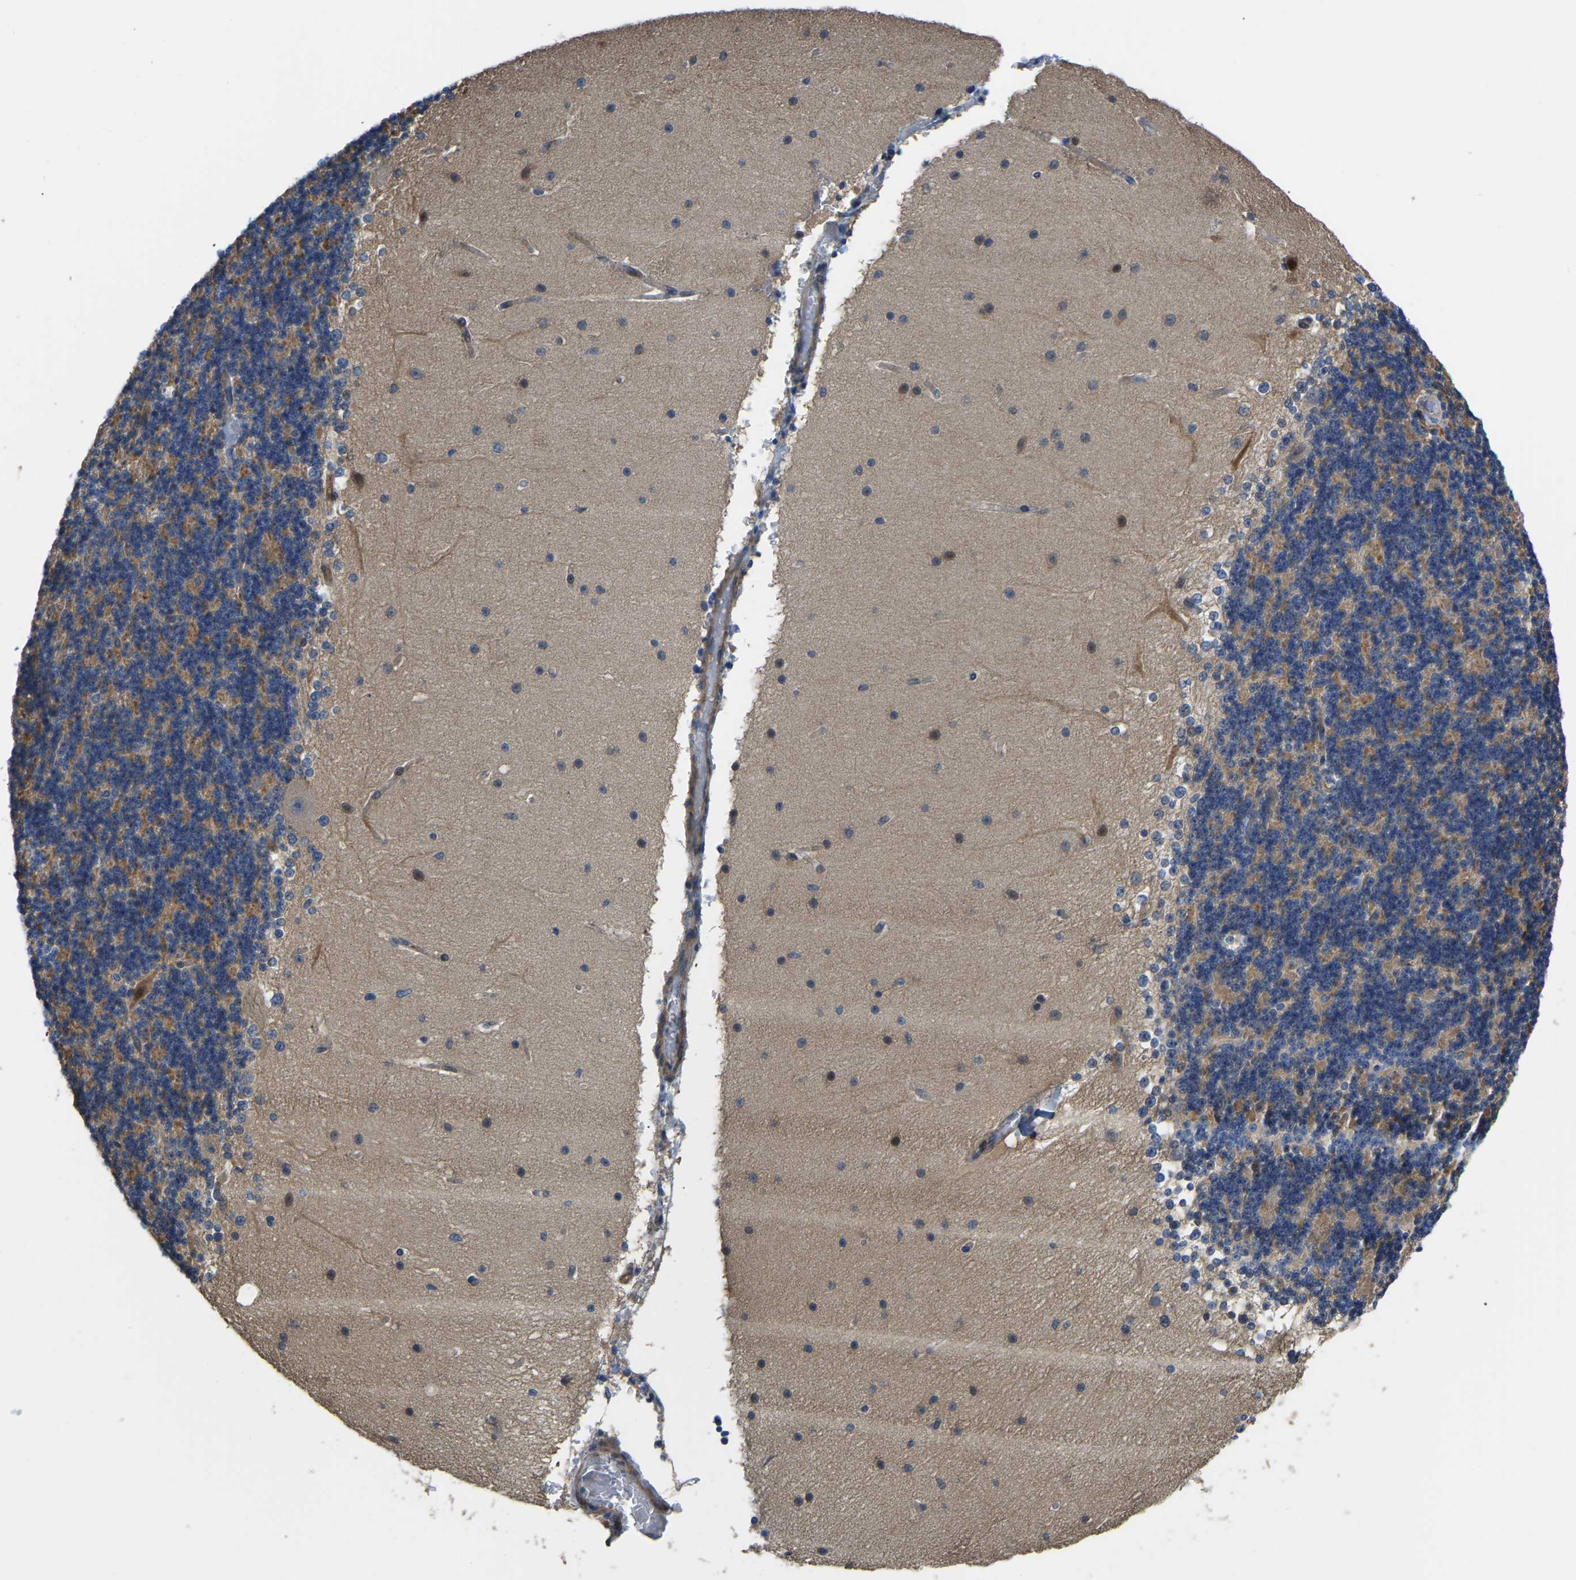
{"staining": {"intensity": "moderate", "quantity": "<25%", "location": "cytoplasmic/membranous"}, "tissue": "cerebellum", "cell_type": "Cells in granular layer", "image_type": "normal", "snomed": [{"axis": "morphology", "description": "Normal tissue, NOS"}, {"axis": "topography", "description": "Cerebellum"}], "caption": "A low amount of moderate cytoplasmic/membranous staining is appreciated in about <25% of cells in granular layer in unremarkable cerebellum.", "gene": "HIGD2B", "patient": {"sex": "female", "age": 19}}